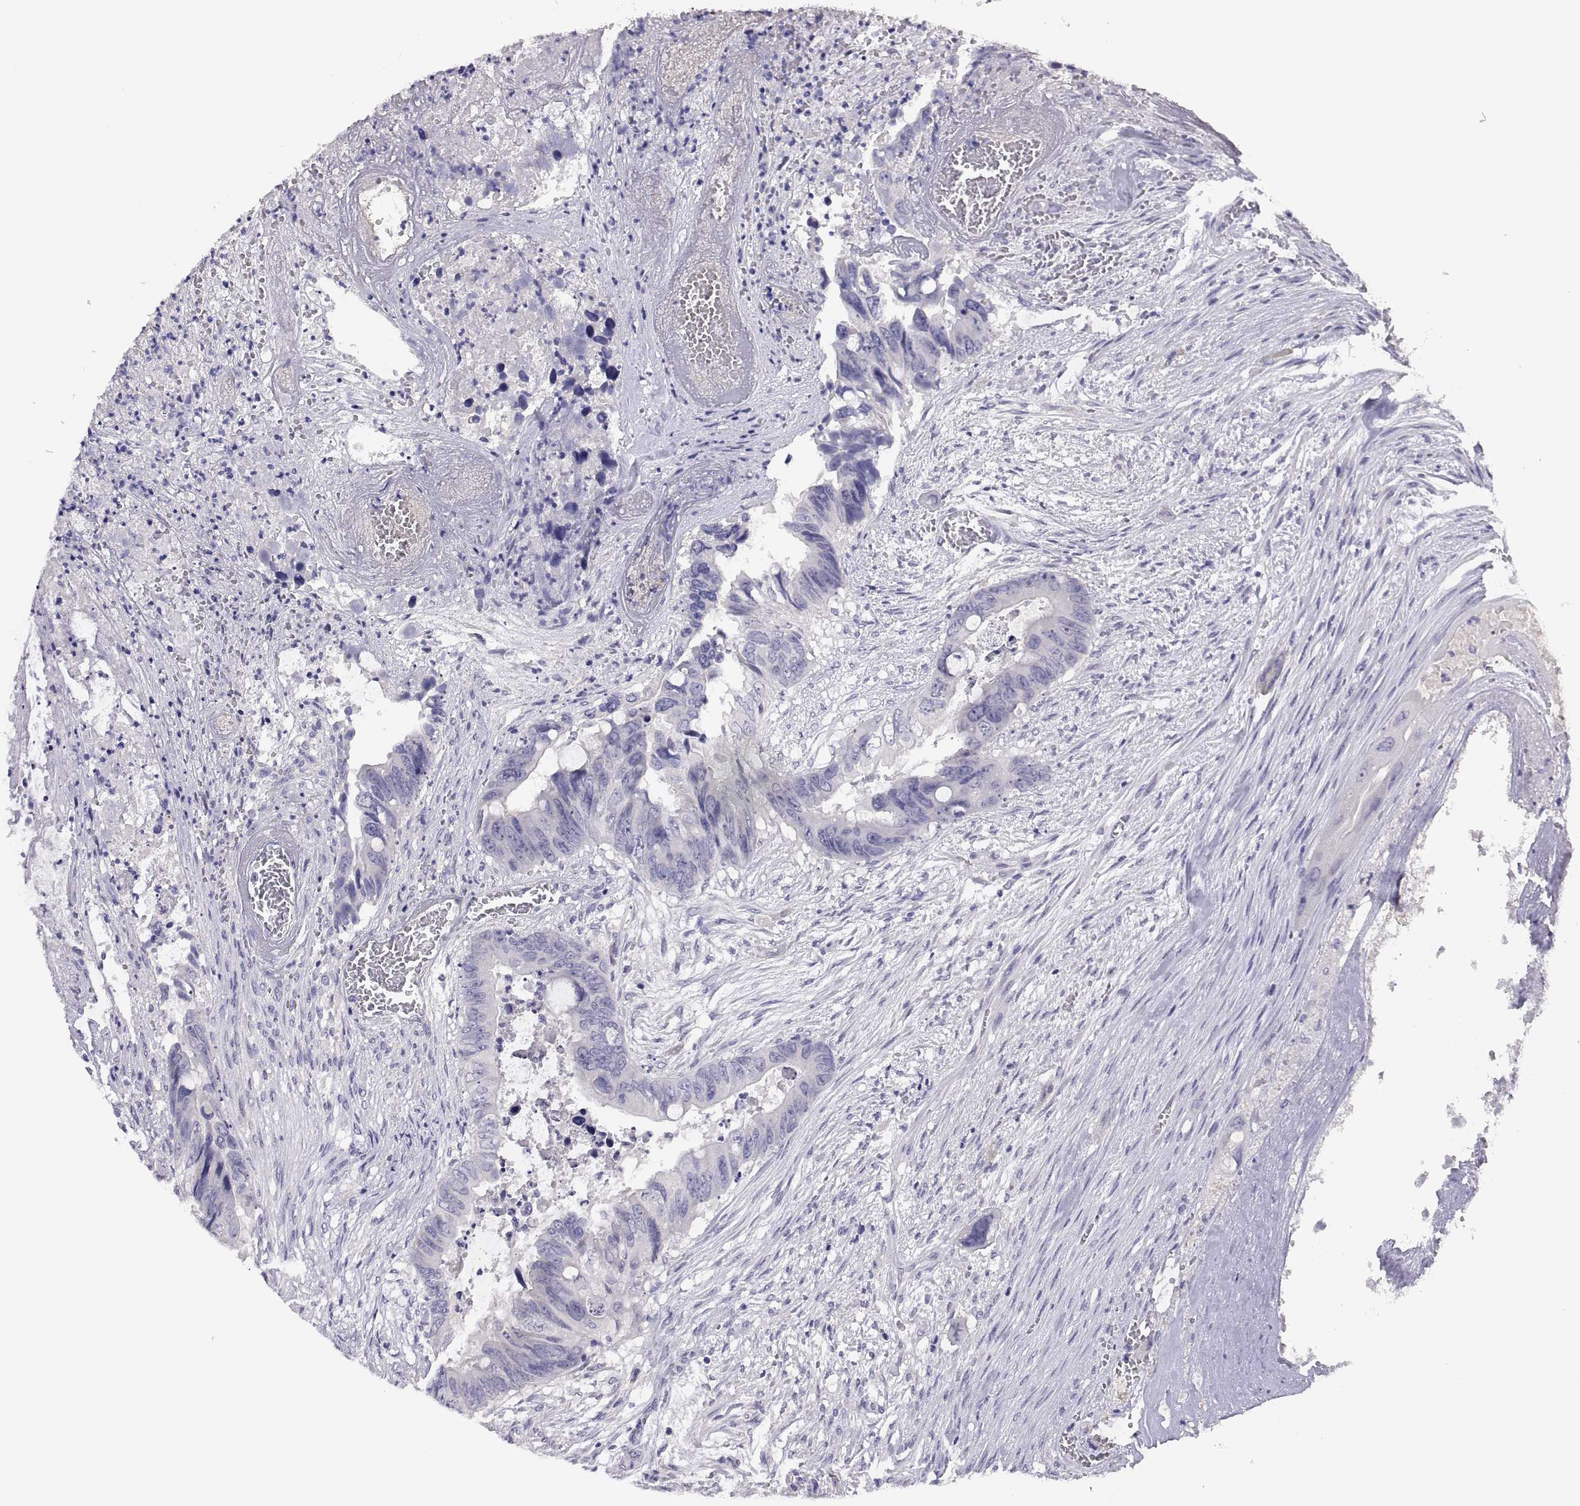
{"staining": {"intensity": "negative", "quantity": "none", "location": "none"}, "tissue": "colorectal cancer", "cell_type": "Tumor cells", "image_type": "cancer", "snomed": [{"axis": "morphology", "description": "Adenocarcinoma, NOS"}, {"axis": "topography", "description": "Rectum"}], "caption": "This is an immunohistochemistry (IHC) photomicrograph of human colorectal cancer. There is no expression in tumor cells.", "gene": "STRC", "patient": {"sex": "male", "age": 63}}